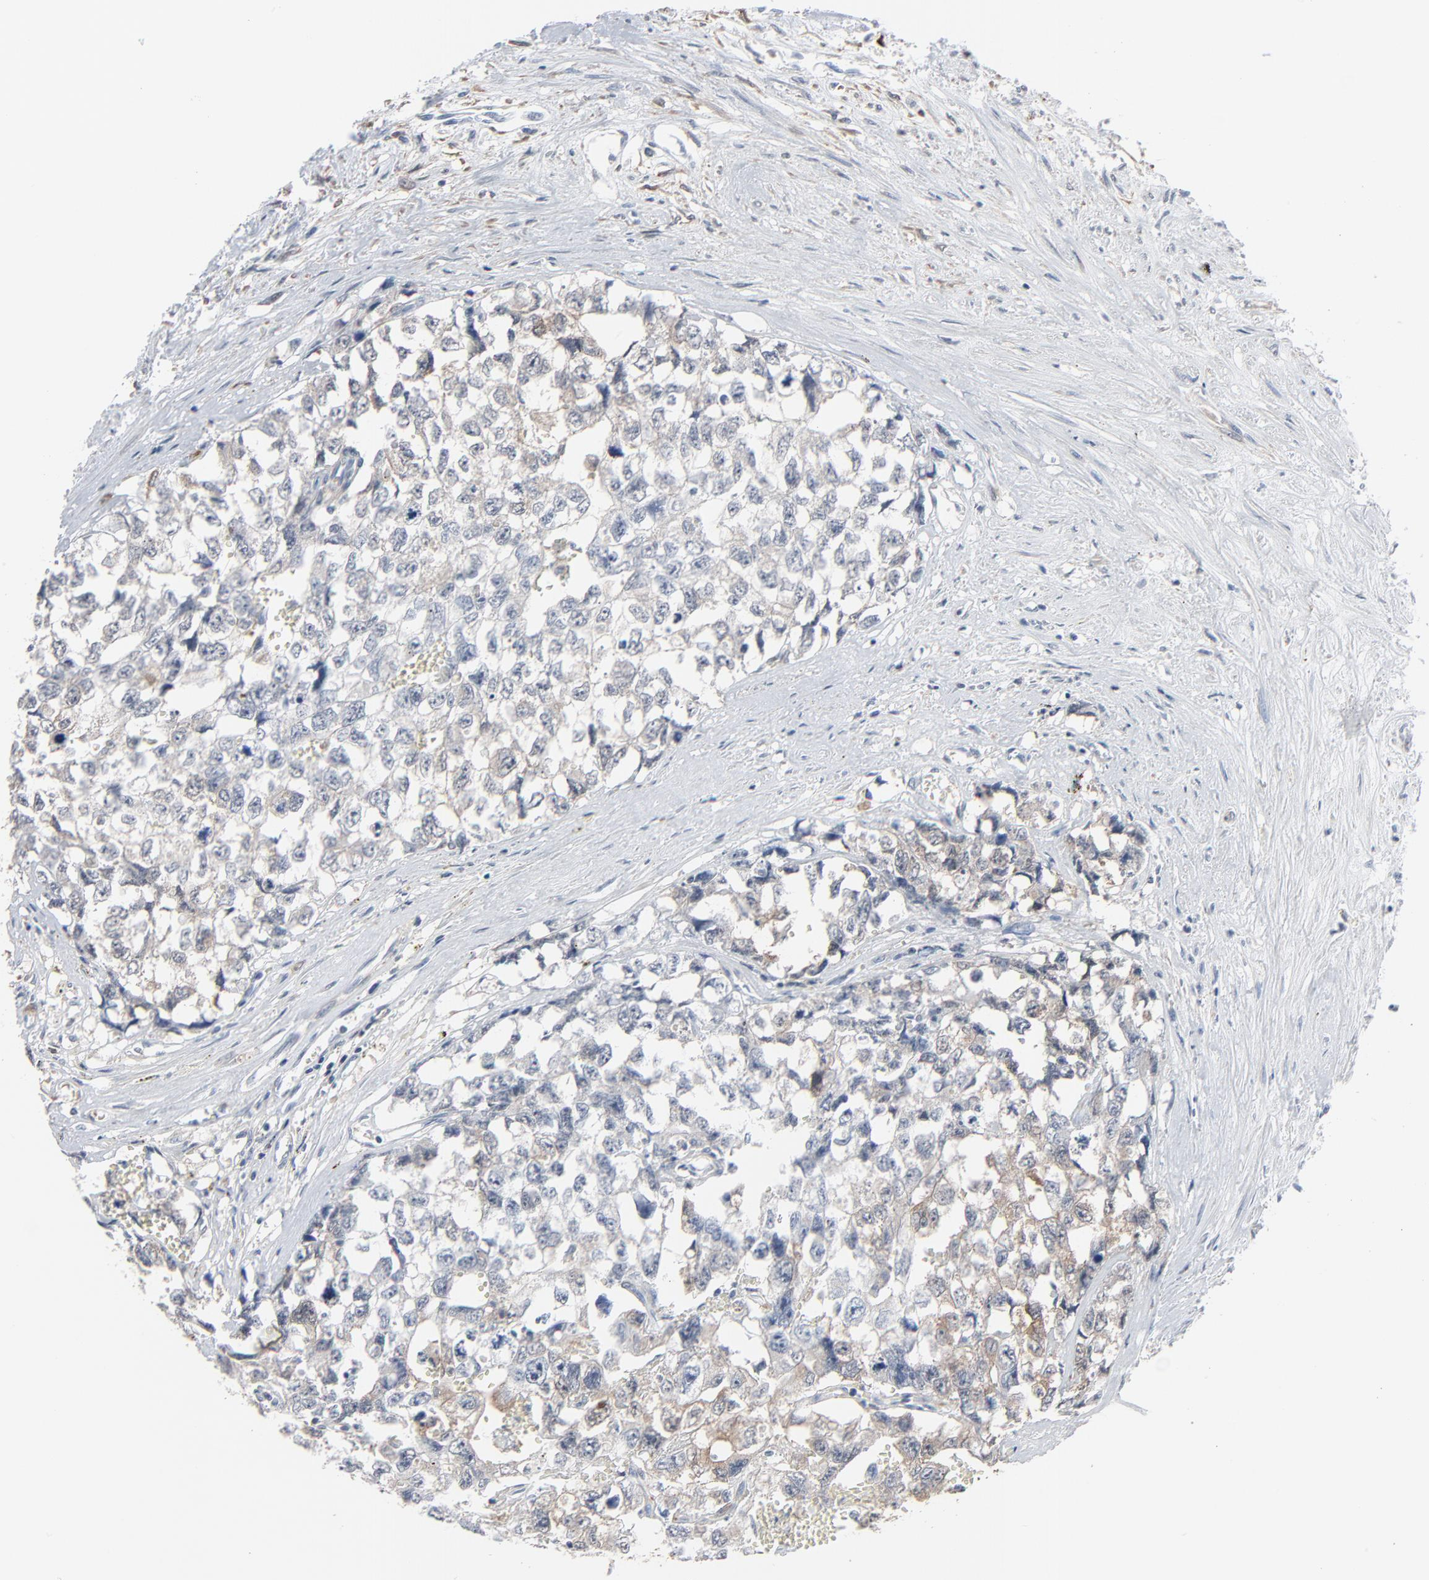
{"staining": {"intensity": "weak", "quantity": "<25%", "location": "cytoplasmic/membranous"}, "tissue": "testis cancer", "cell_type": "Tumor cells", "image_type": "cancer", "snomed": [{"axis": "morphology", "description": "Carcinoma, Embryonal, NOS"}, {"axis": "topography", "description": "Testis"}], "caption": "This is an immunohistochemistry micrograph of human testis cancer (embryonal carcinoma). There is no positivity in tumor cells.", "gene": "PHGDH", "patient": {"sex": "male", "age": 31}}